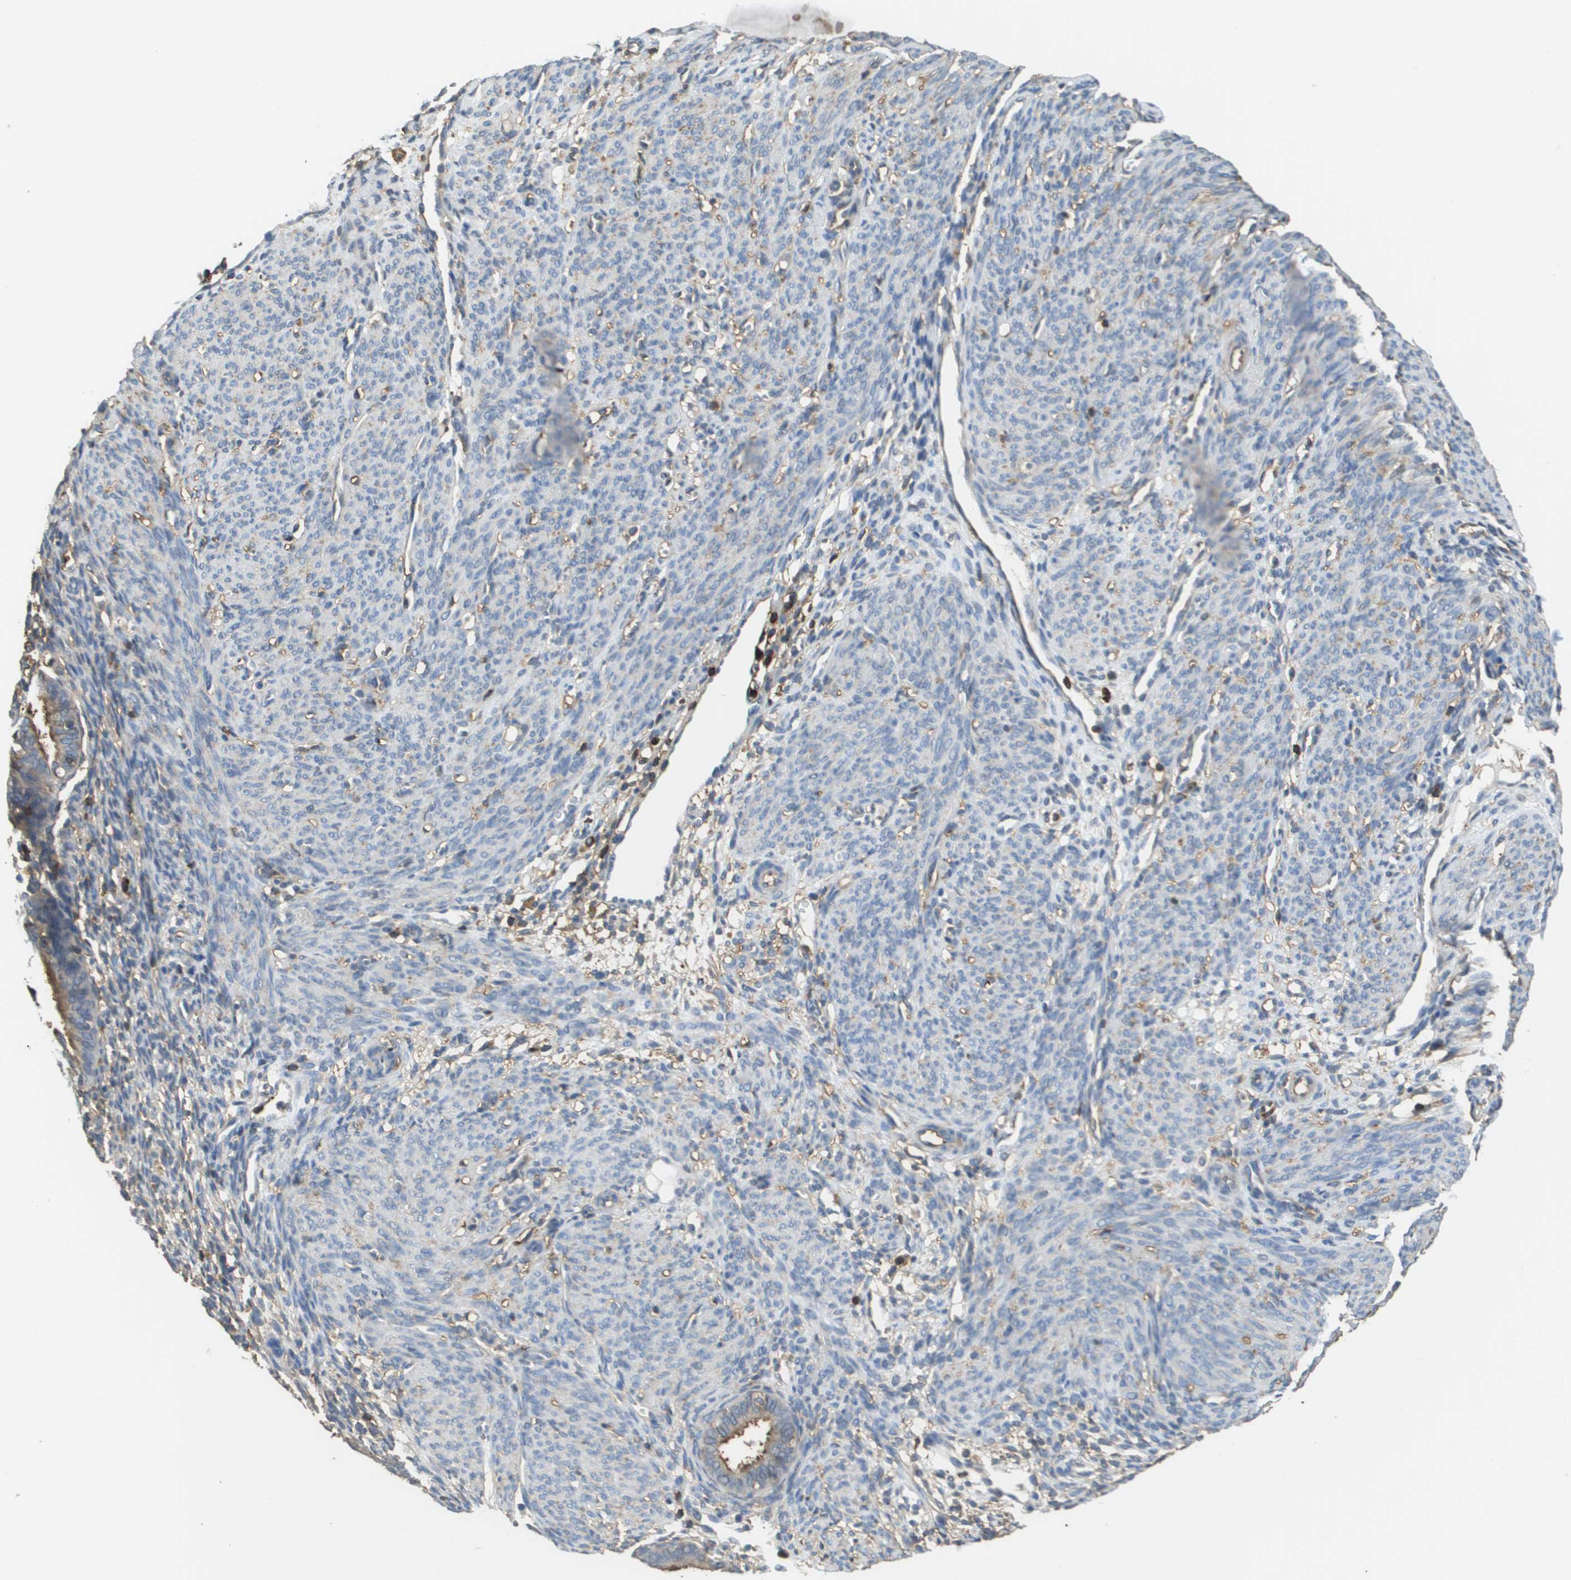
{"staining": {"intensity": "weak", "quantity": "25%-75%", "location": "cytoplasmic/membranous"}, "tissue": "endometrium", "cell_type": "Cells in endometrial stroma", "image_type": "normal", "snomed": [{"axis": "morphology", "description": "Normal tissue, NOS"}, {"axis": "morphology", "description": "Adenocarcinoma, NOS"}, {"axis": "topography", "description": "Endometrium"}, {"axis": "topography", "description": "Ovary"}], "caption": "Weak cytoplasmic/membranous protein positivity is present in approximately 25%-75% of cells in endometrial stroma in endometrium. (DAB (3,3'-diaminobenzidine) IHC, brown staining for protein, blue staining for nuclei).", "gene": "PASK", "patient": {"sex": "female", "age": 68}}